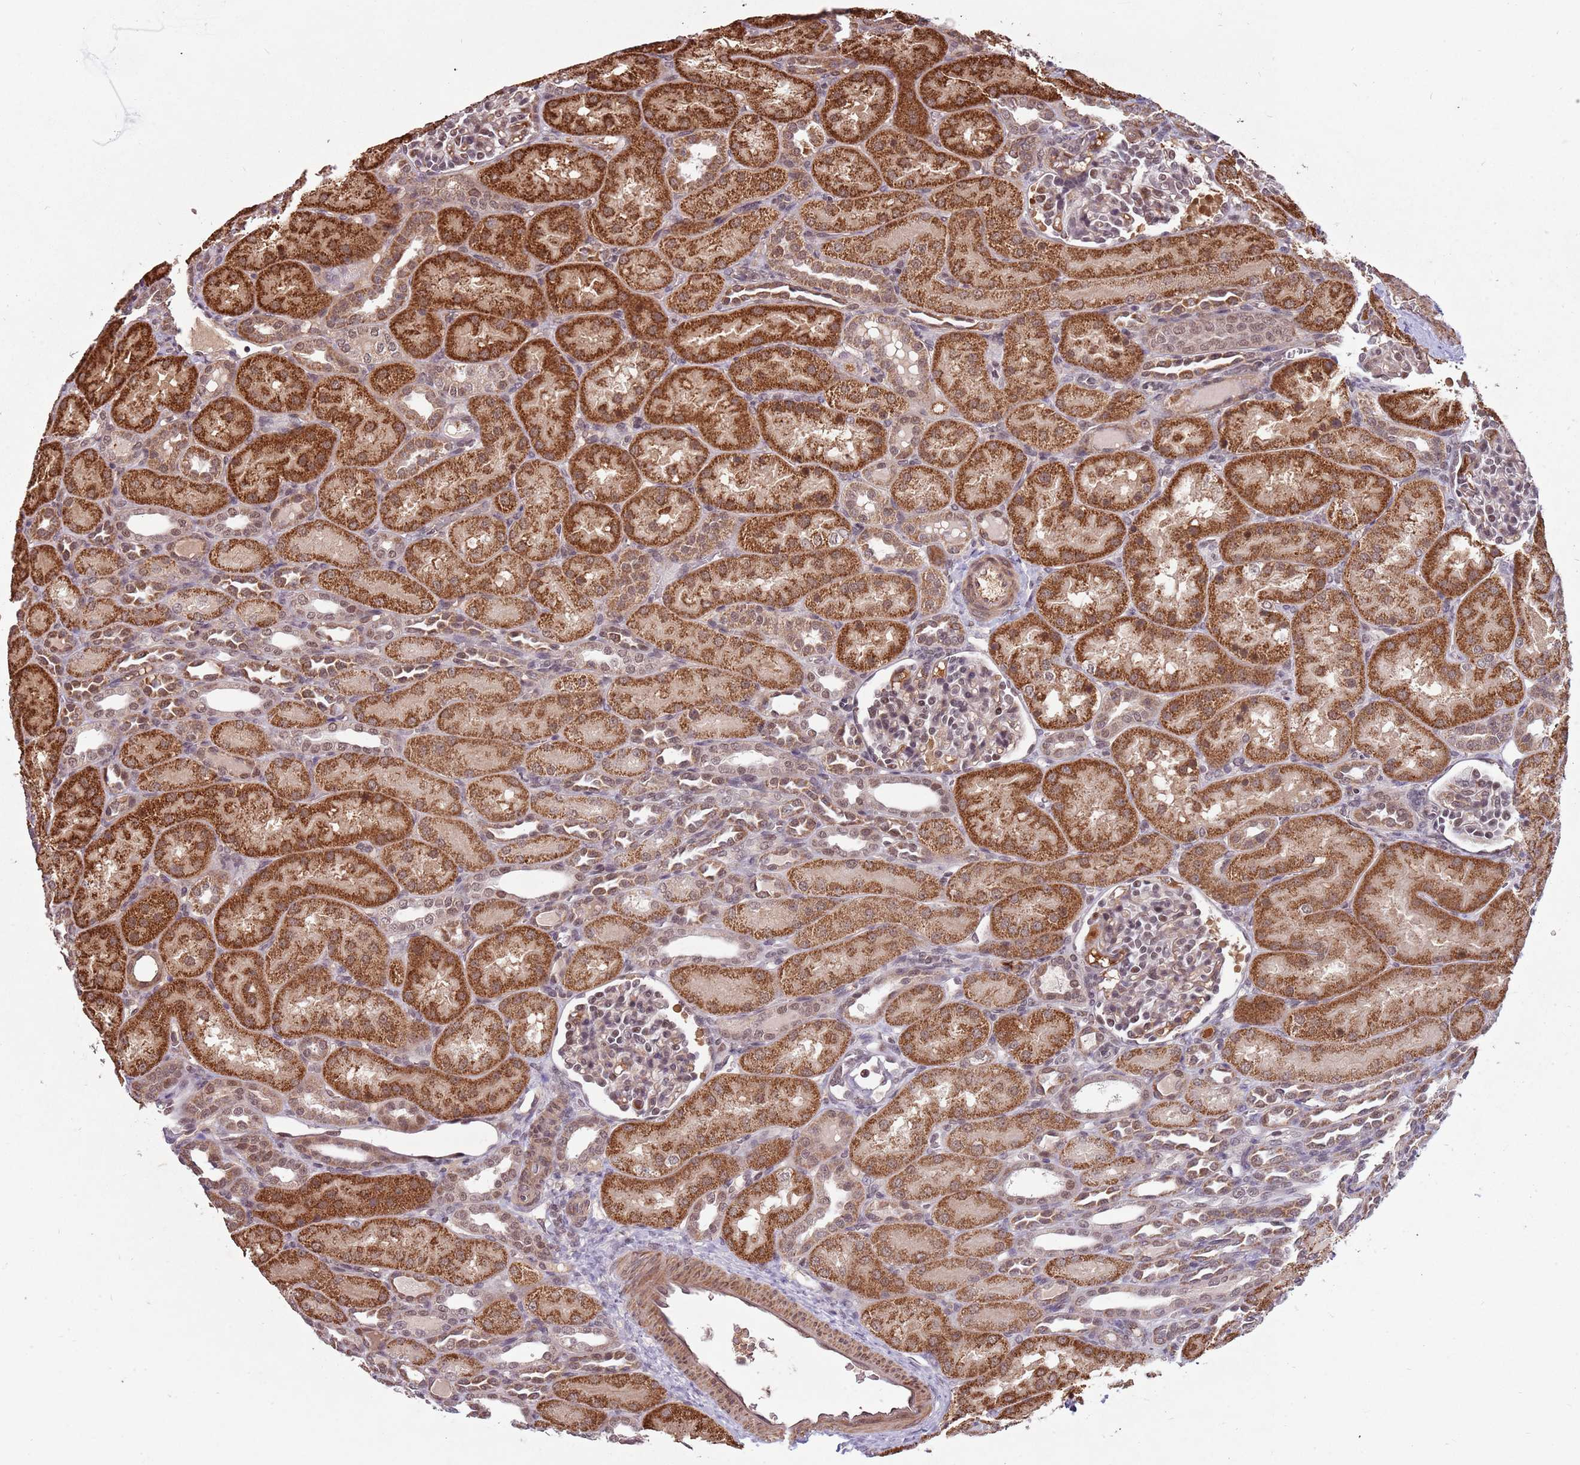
{"staining": {"intensity": "weak", "quantity": ">75%", "location": "nuclear"}, "tissue": "kidney", "cell_type": "Cells in glomeruli", "image_type": "normal", "snomed": [{"axis": "morphology", "description": "Normal tissue, NOS"}, {"axis": "topography", "description": "Kidney"}], "caption": "This is a photomicrograph of IHC staining of normal kidney, which shows weak expression in the nuclear of cells in glomeruli.", "gene": "SUDS3", "patient": {"sex": "male", "age": 1}}